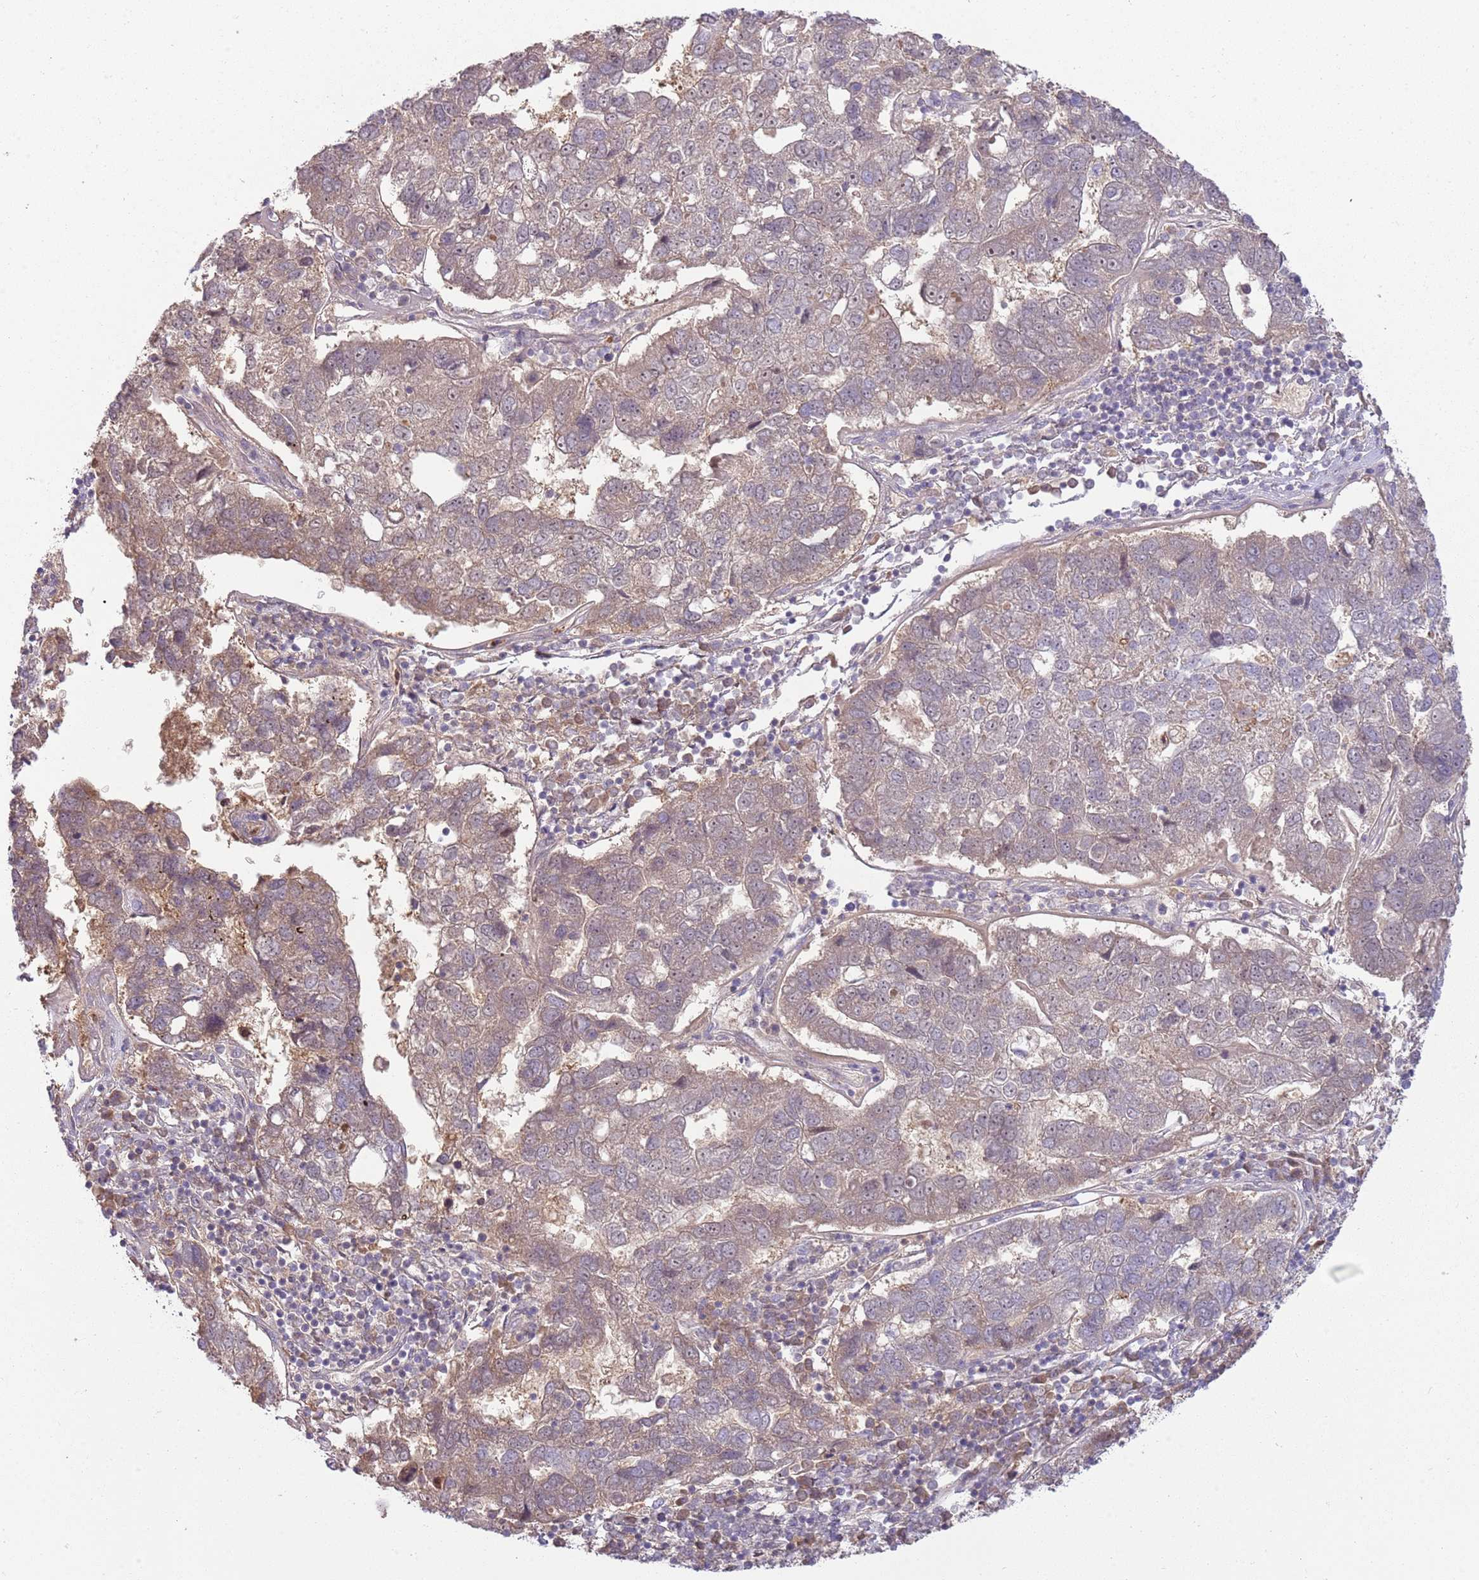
{"staining": {"intensity": "moderate", "quantity": "25%-75%", "location": "cytoplasmic/membranous"}, "tissue": "pancreatic cancer", "cell_type": "Tumor cells", "image_type": "cancer", "snomed": [{"axis": "morphology", "description": "Adenocarcinoma, NOS"}, {"axis": "topography", "description": "Pancreas"}], "caption": "About 25%-75% of tumor cells in human pancreatic adenocarcinoma display moderate cytoplasmic/membranous protein positivity as visualized by brown immunohistochemical staining.", "gene": "NBPF6", "patient": {"sex": "female", "age": 61}}